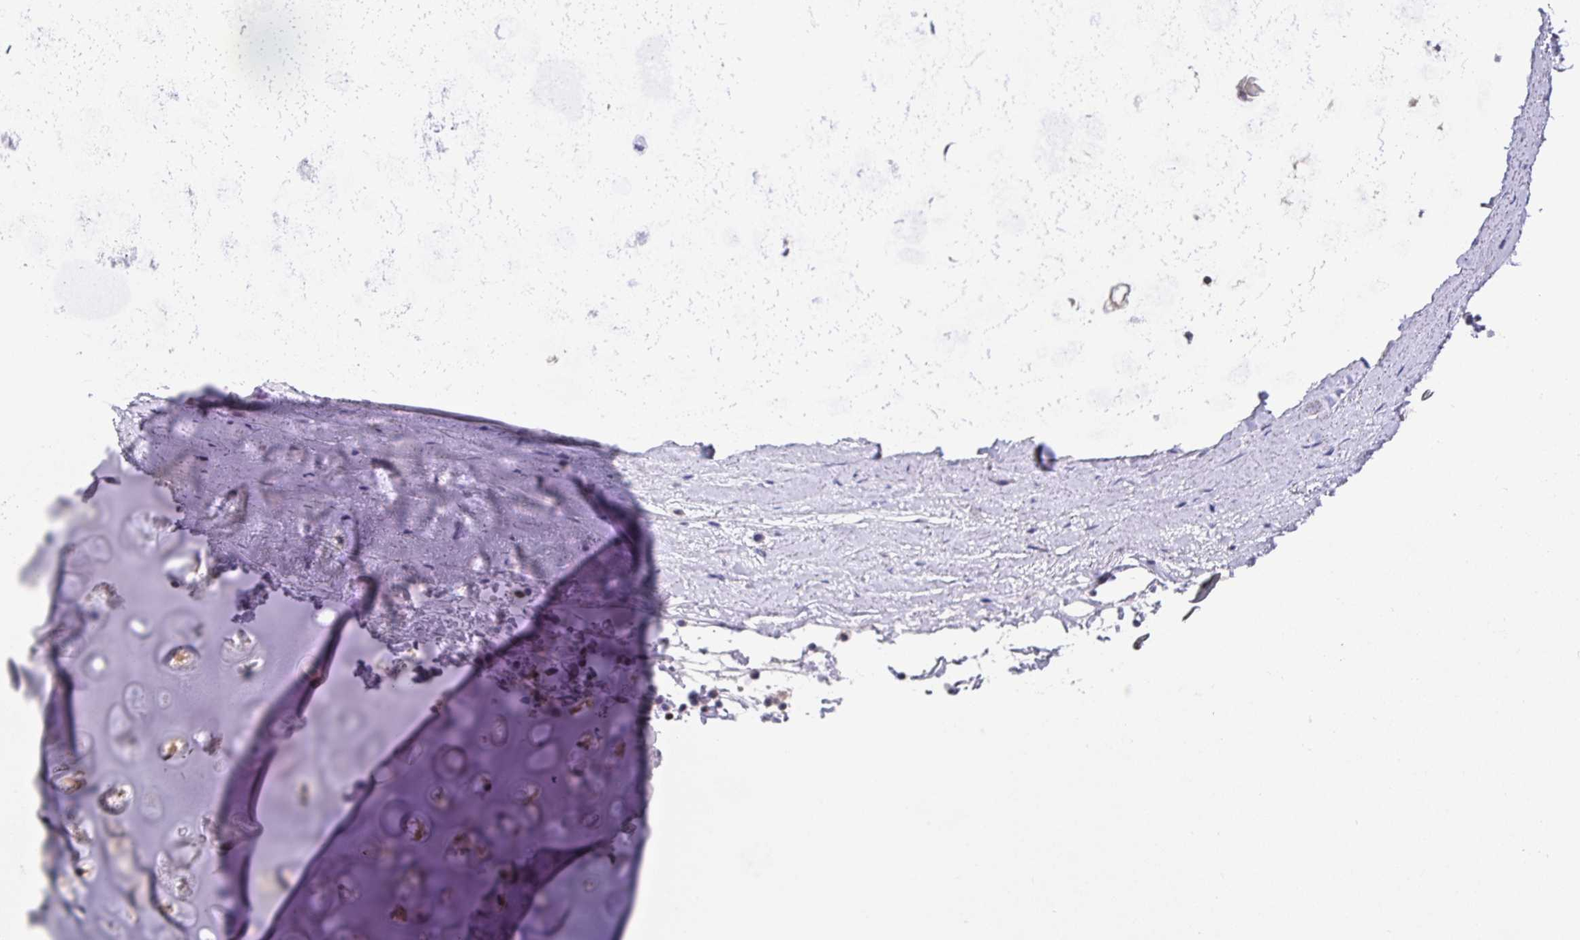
{"staining": {"intensity": "negative", "quantity": "none", "location": "none"}, "tissue": "adipose tissue", "cell_type": "Adipocytes", "image_type": "normal", "snomed": [{"axis": "morphology", "description": "Normal tissue, NOS"}, {"axis": "morphology", "description": "Degeneration, NOS"}, {"axis": "topography", "description": "Cartilage tissue"}, {"axis": "topography", "description": "Lung"}], "caption": "A histopathology image of adipose tissue stained for a protein displays no brown staining in adipocytes. (Stains: DAB (3,3'-diaminobenzidine) immunohistochemistry (IHC) with hematoxylin counter stain, Microscopy: brightfield microscopy at high magnification).", "gene": "SATB1", "patient": {"sex": "female", "age": 61}}